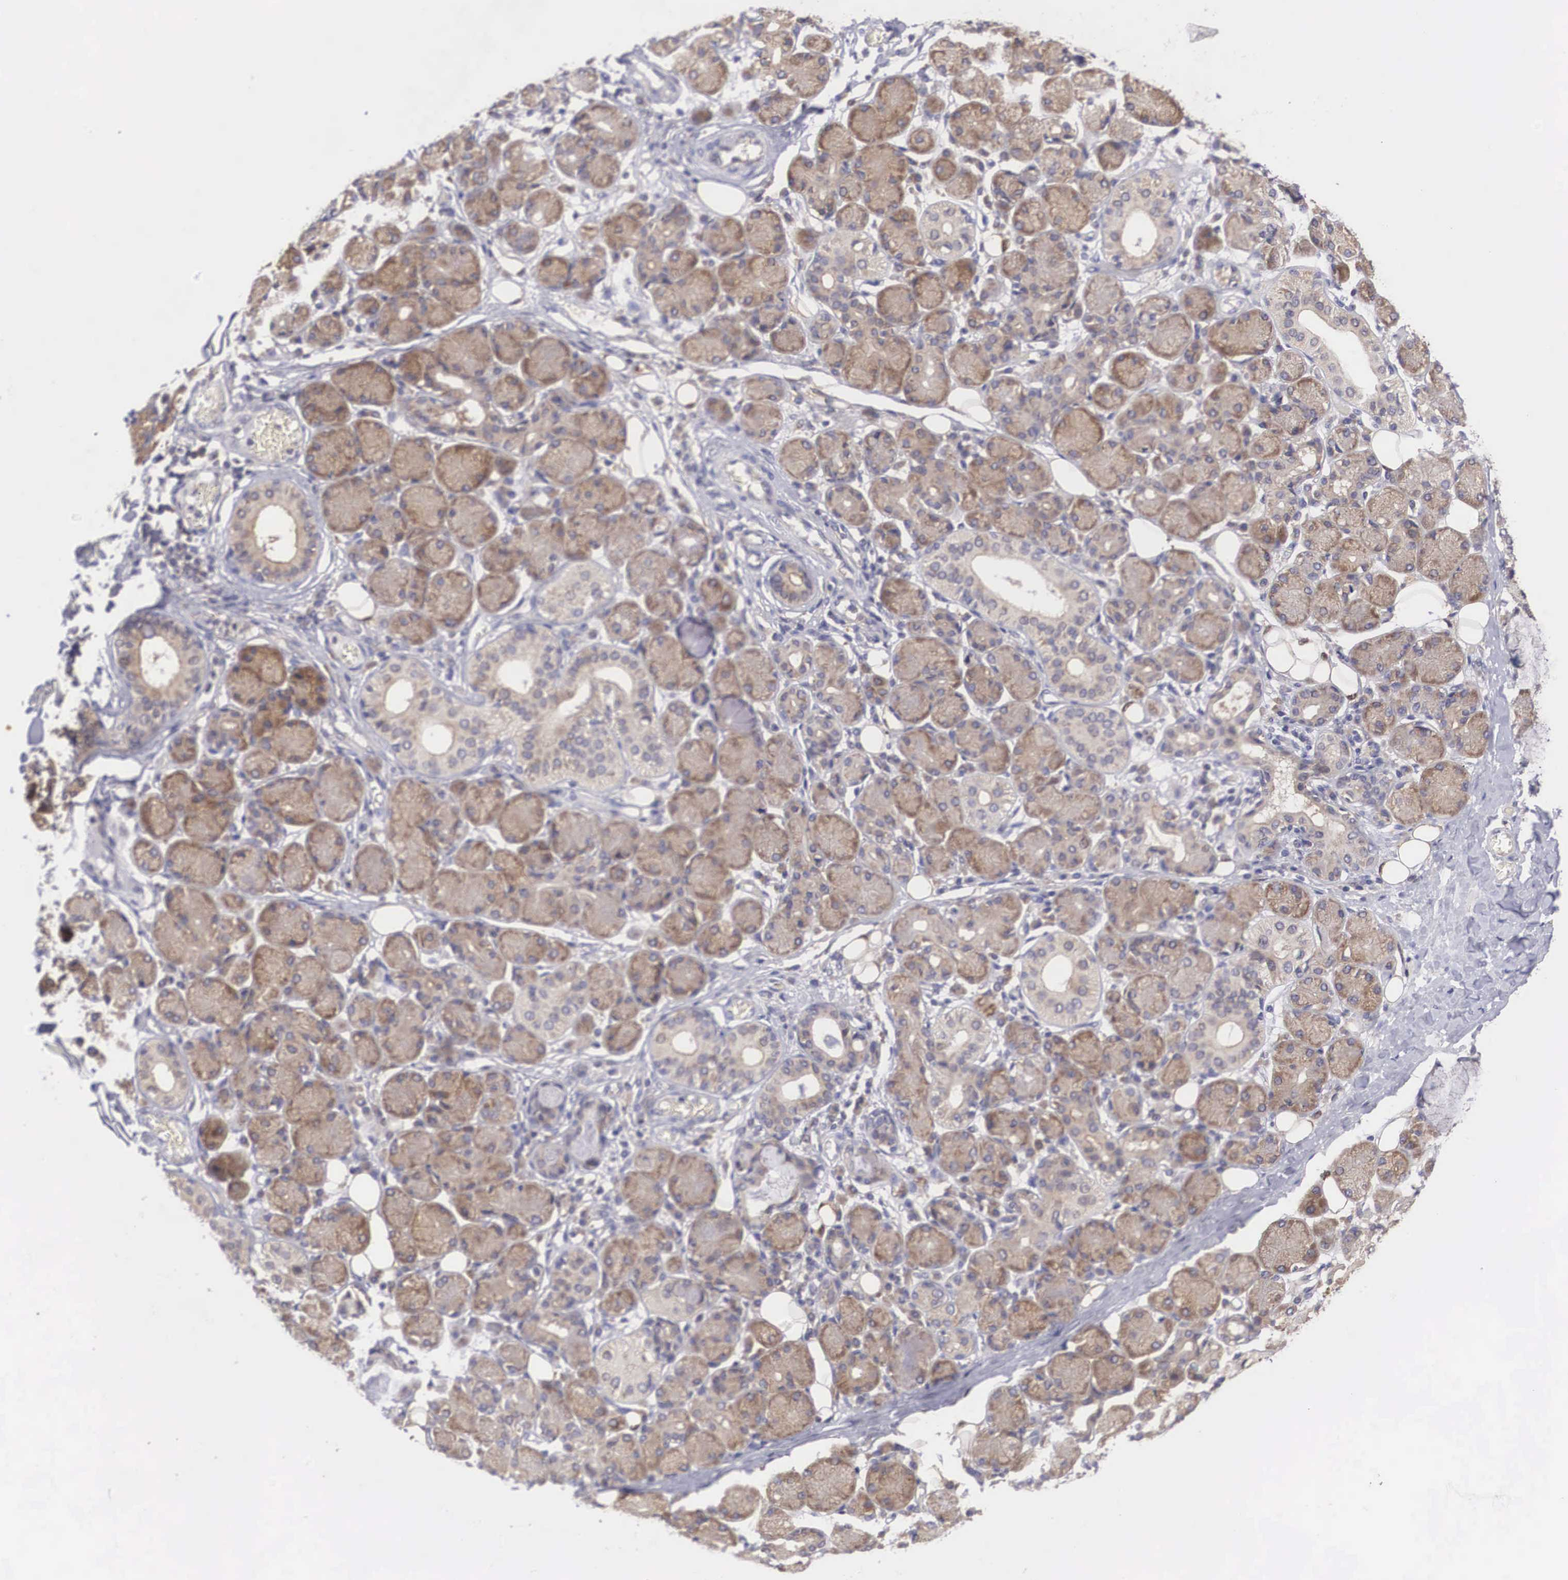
{"staining": {"intensity": "moderate", "quantity": ">75%", "location": "cytoplasmic/membranous"}, "tissue": "salivary gland", "cell_type": "Glandular cells", "image_type": "normal", "snomed": [{"axis": "morphology", "description": "Normal tissue, NOS"}, {"axis": "topography", "description": "Salivary gland"}, {"axis": "topography", "description": "Peripheral nerve tissue"}], "caption": "This micrograph exhibits IHC staining of unremarkable human salivary gland, with medium moderate cytoplasmic/membranous positivity in approximately >75% of glandular cells.", "gene": "GRIPAP1", "patient": {"sex": "male", "age": 62}}